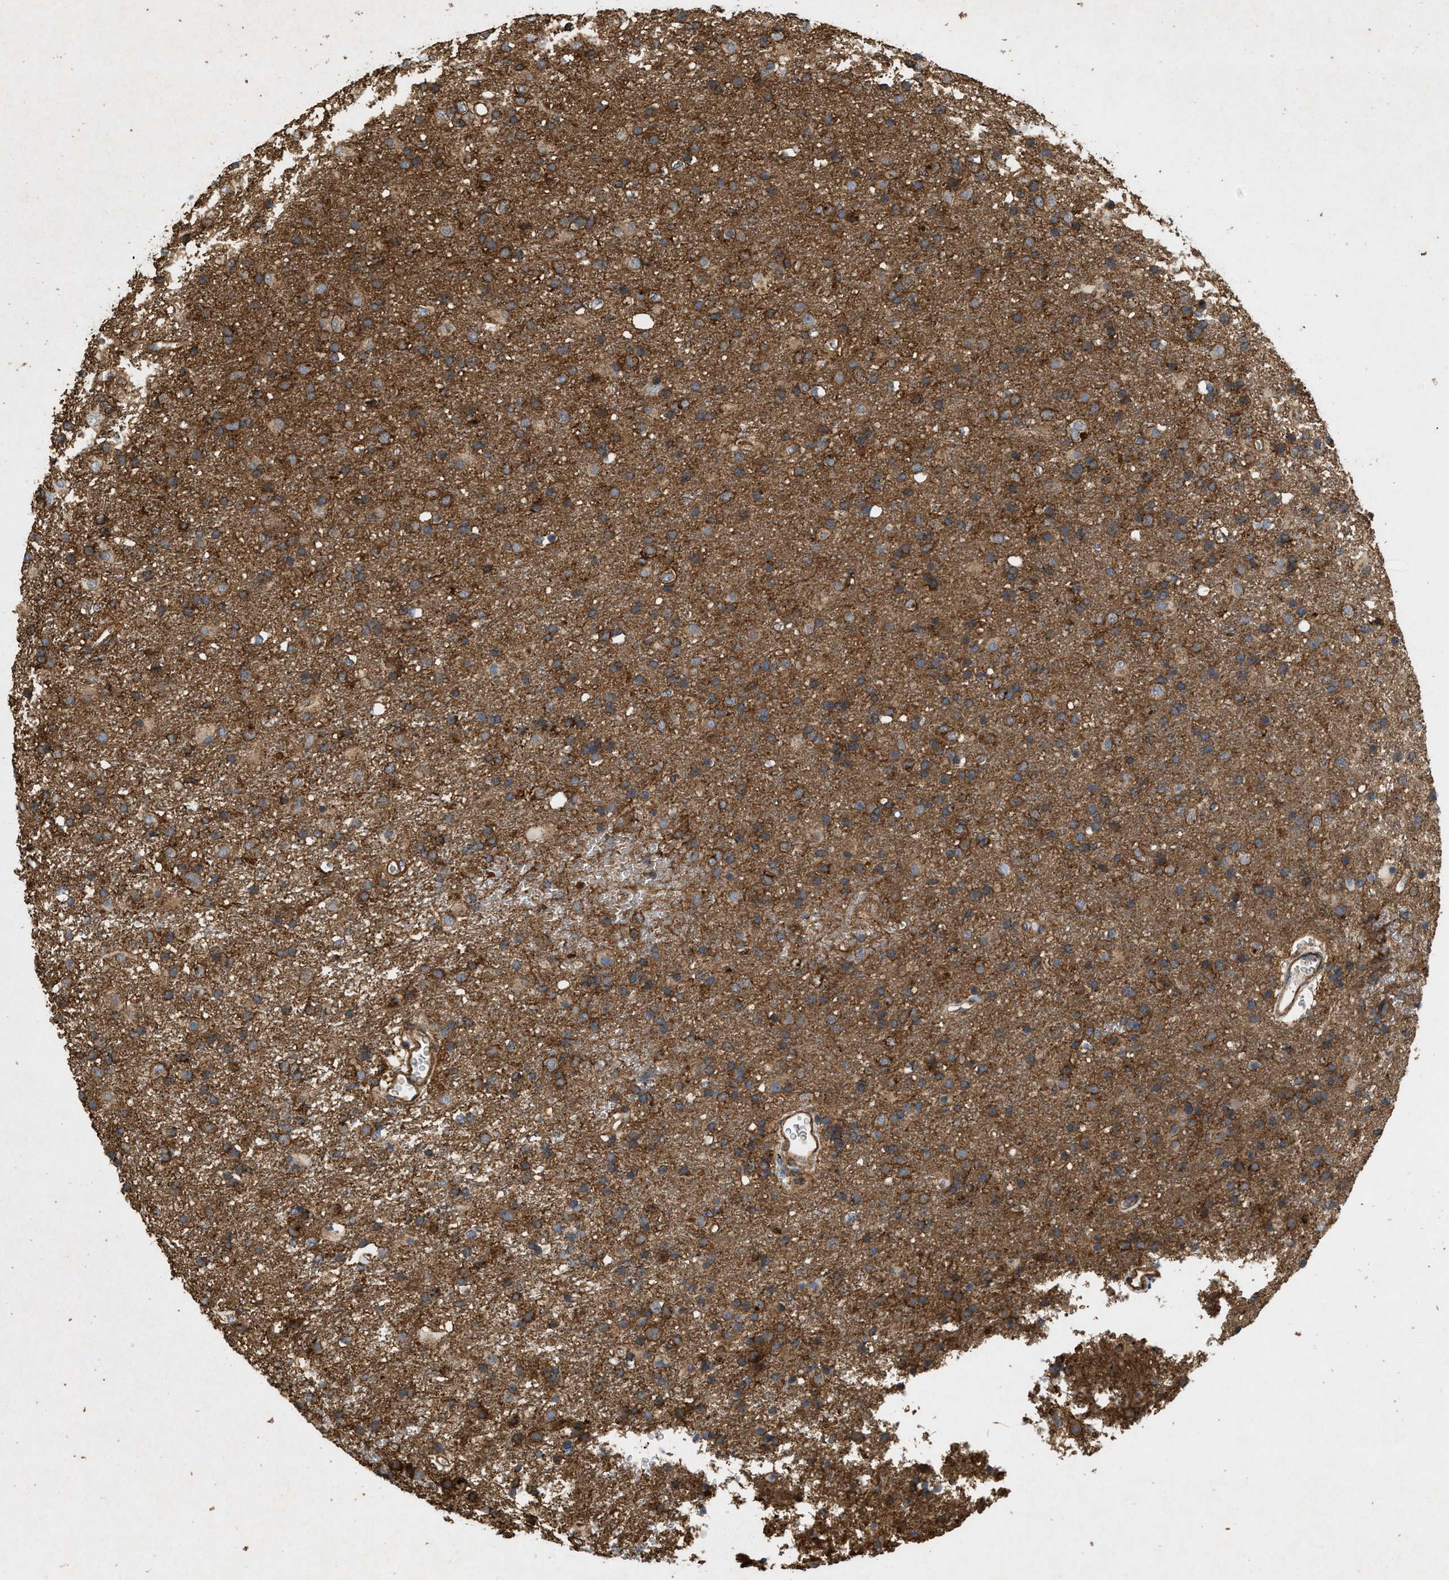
{"staining": {"intensity": "strong", "quantity": ">75%", "location": "cytoplasmic/membranous"}, "tissue": "glioma", "cell_type": "Tumor cells", "image_type": "cancer", "snomed": [{"axis": "morphology", "description": "Glioma, malignant, Low grade"}, {"axis": "topography", "description": "Brain"}], "caption": "Immunohistochemistry (IHC) micrograph of human malignant low-grade glioma stained for a protein (brown), which reveals high levels of strong cytoplasmic/membranous expression in about >75% of tumor cells.", "gene": "GNB4", "patient": {"sex": "male", "age": 65}}